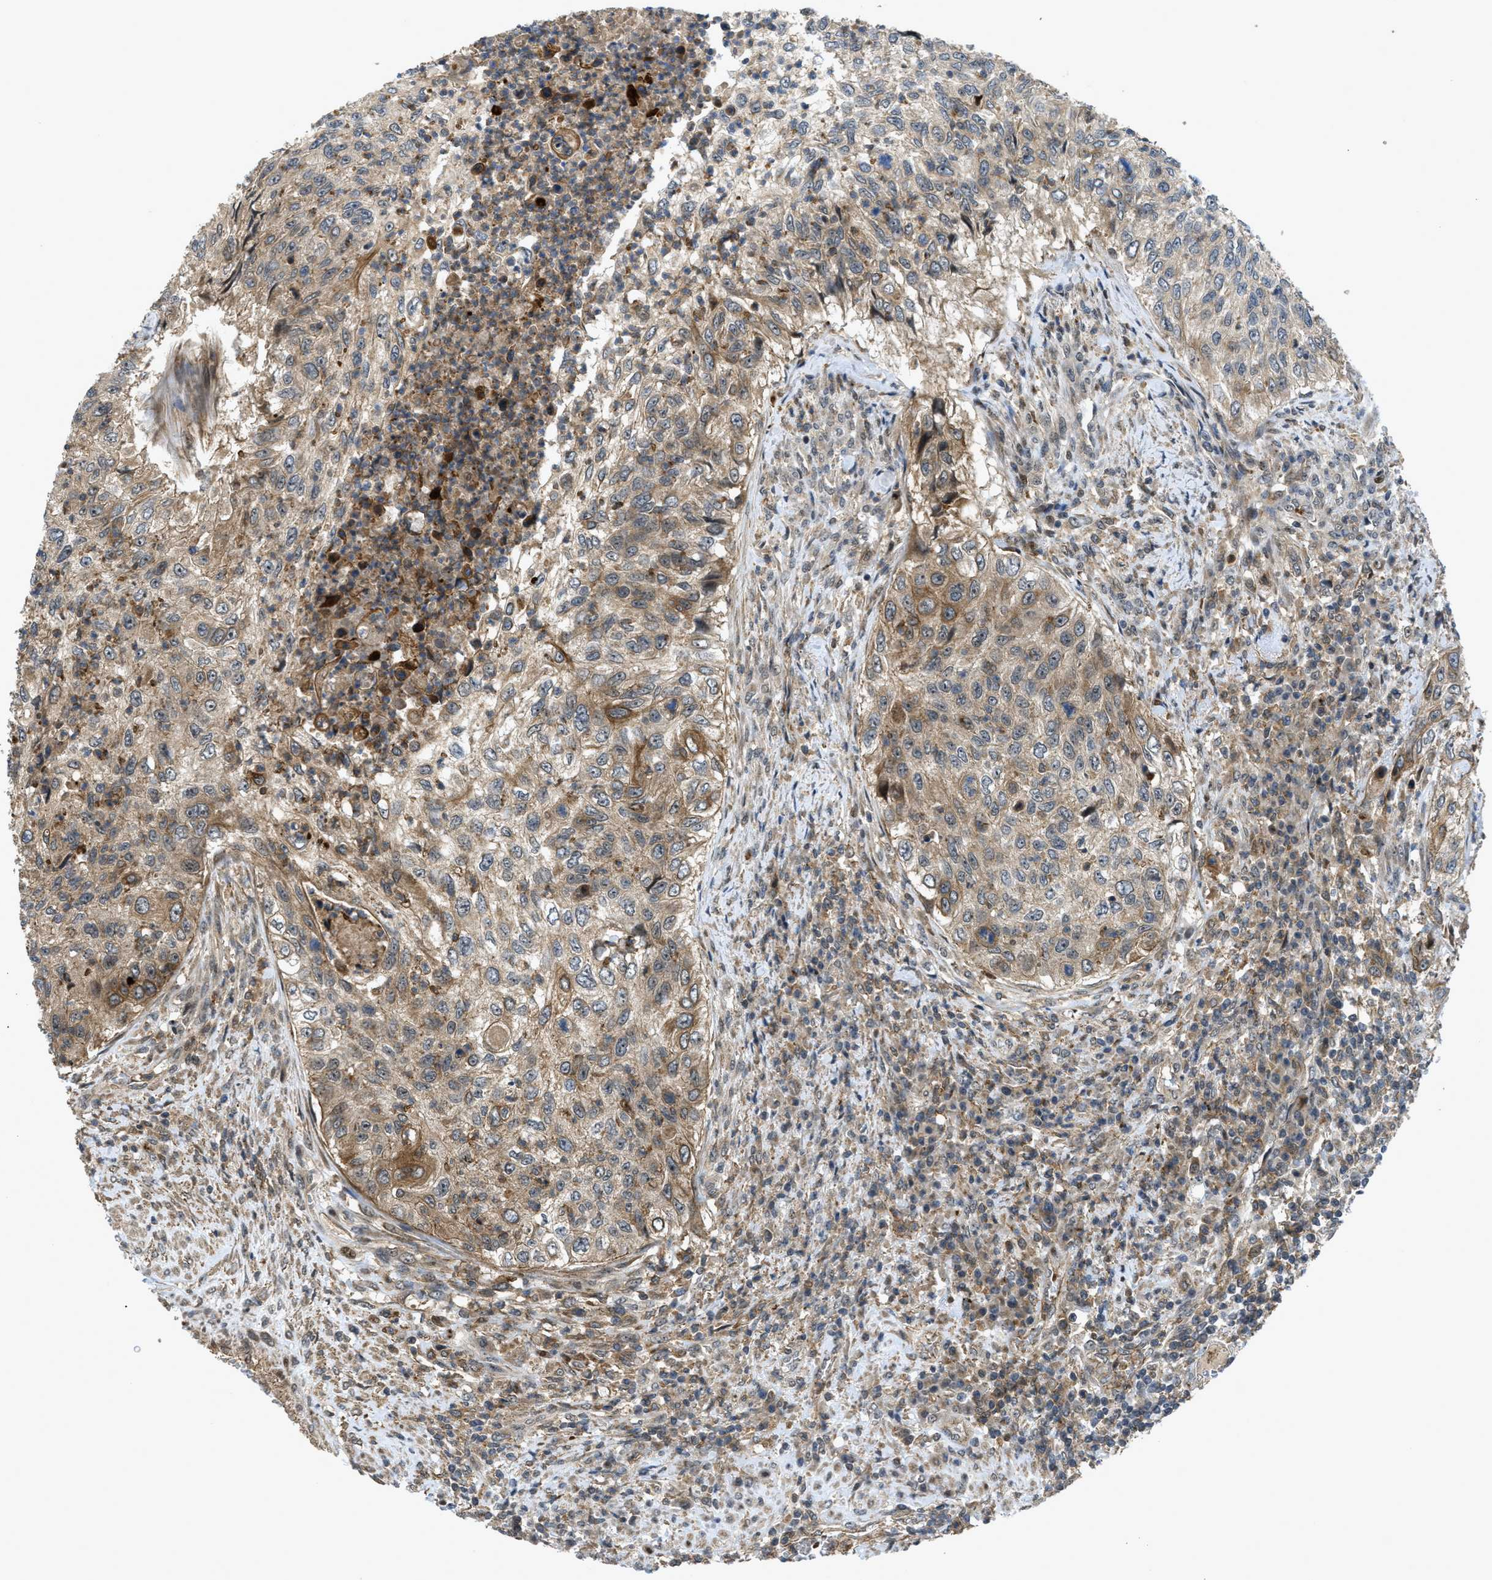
{"staining": {"intensity": "weak", "quantity": ">75%", "location": "cytoplasmic/membranous"}, "tissue": "urothelial cancer", "cell_type": "Tumor cells", "image_type": "cancer", "snomed": [{"axis": "morphology", "description": "Urothelial carcinoma, High grade"}, {"axis": "topography", "description": "Urinary bladder"}], "caption": "Tumor cells show low levels of weak cytoplasmic/membranous expression in about >75% of cells in human urothelial cancer.", "gene": "DNAJC28", "patient": {"sex": "female", "age": 60}}